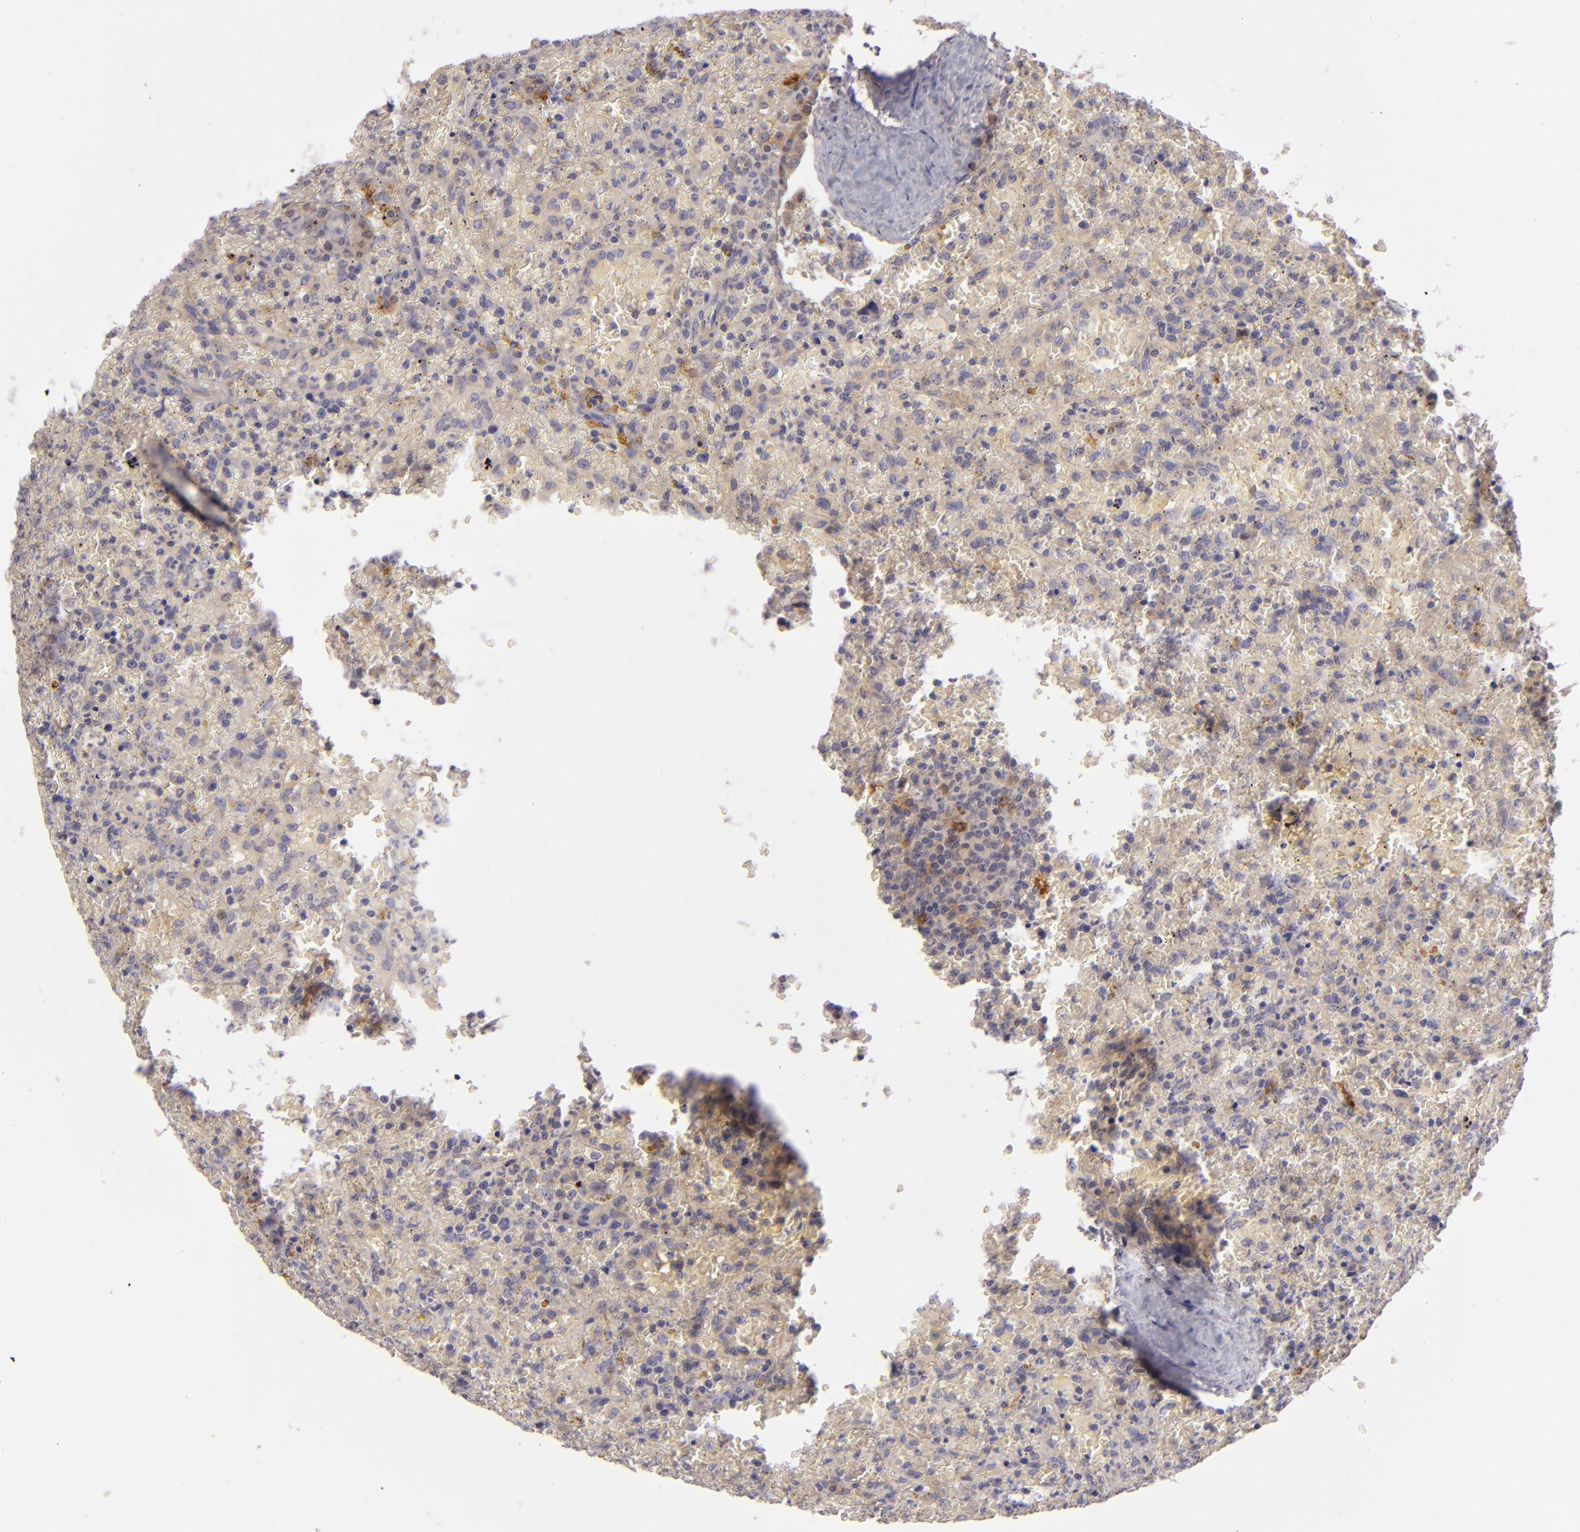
{"staining": {"intensity": "strong", "quantity": "<25%", "location": "cytoplasmic/membranous"}, "tissue": "lymphoma", "cell_type": "Tumor cells", "image_type": "cancer", "snomed": [{"axis": "morphology", "description": "Malignant lymphoma, non-Hodgkin's type, High grade"}, {"axis": "topography", "description": "Spleen"}, {"axis": "topography", "description": "Lymph node"}], "caption": "There is medium levels of strong cytoplasmic/membranous positivity in tumor cells of lymphoma, as demonstrated by immunohistochemical staining (brown color).", "gene": "CD83", "patient": {"sex": "female", "age": 70}}